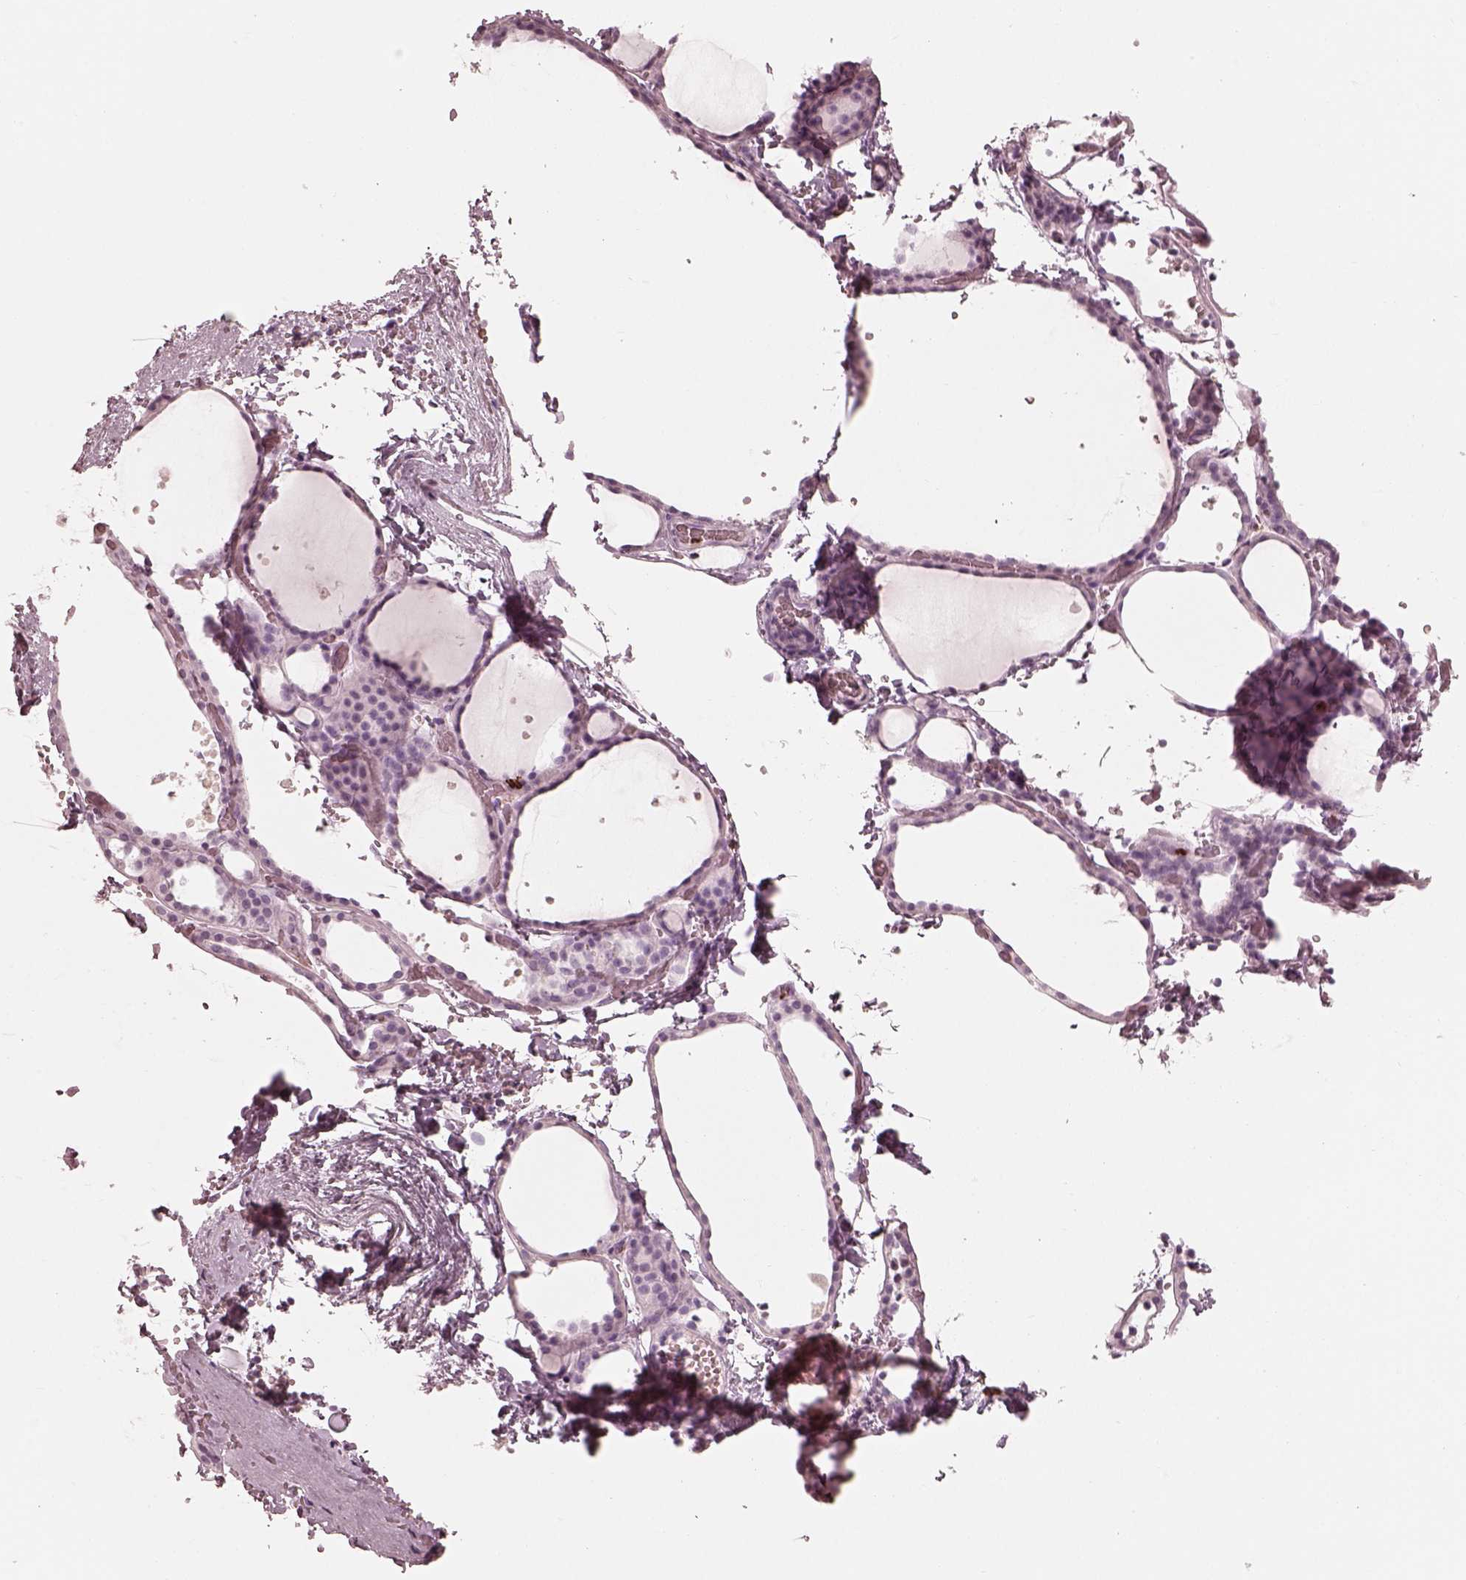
{"staining": {"intensity": "negative", "quantity": "none", "location": "none"}, "tissue": "thyroid gland", "cell_type": "Glandular cells", "image_type": "normal", "snomed": [{"axis": "morphology", "description": "Normal tissue, NOS"}, {"axis": "topography", "description": "Thyroid gland"}], "caption": "IHC micrograph of benign thyroid gland stained for a protein (brown), which shows no expression in glandular cells. The staining is performed using DAB brown chromogen with nuclei counter-stained in using hematoxylin.", "gene": "ALOX5", "patient": {"sex": "female", "age": 36}}